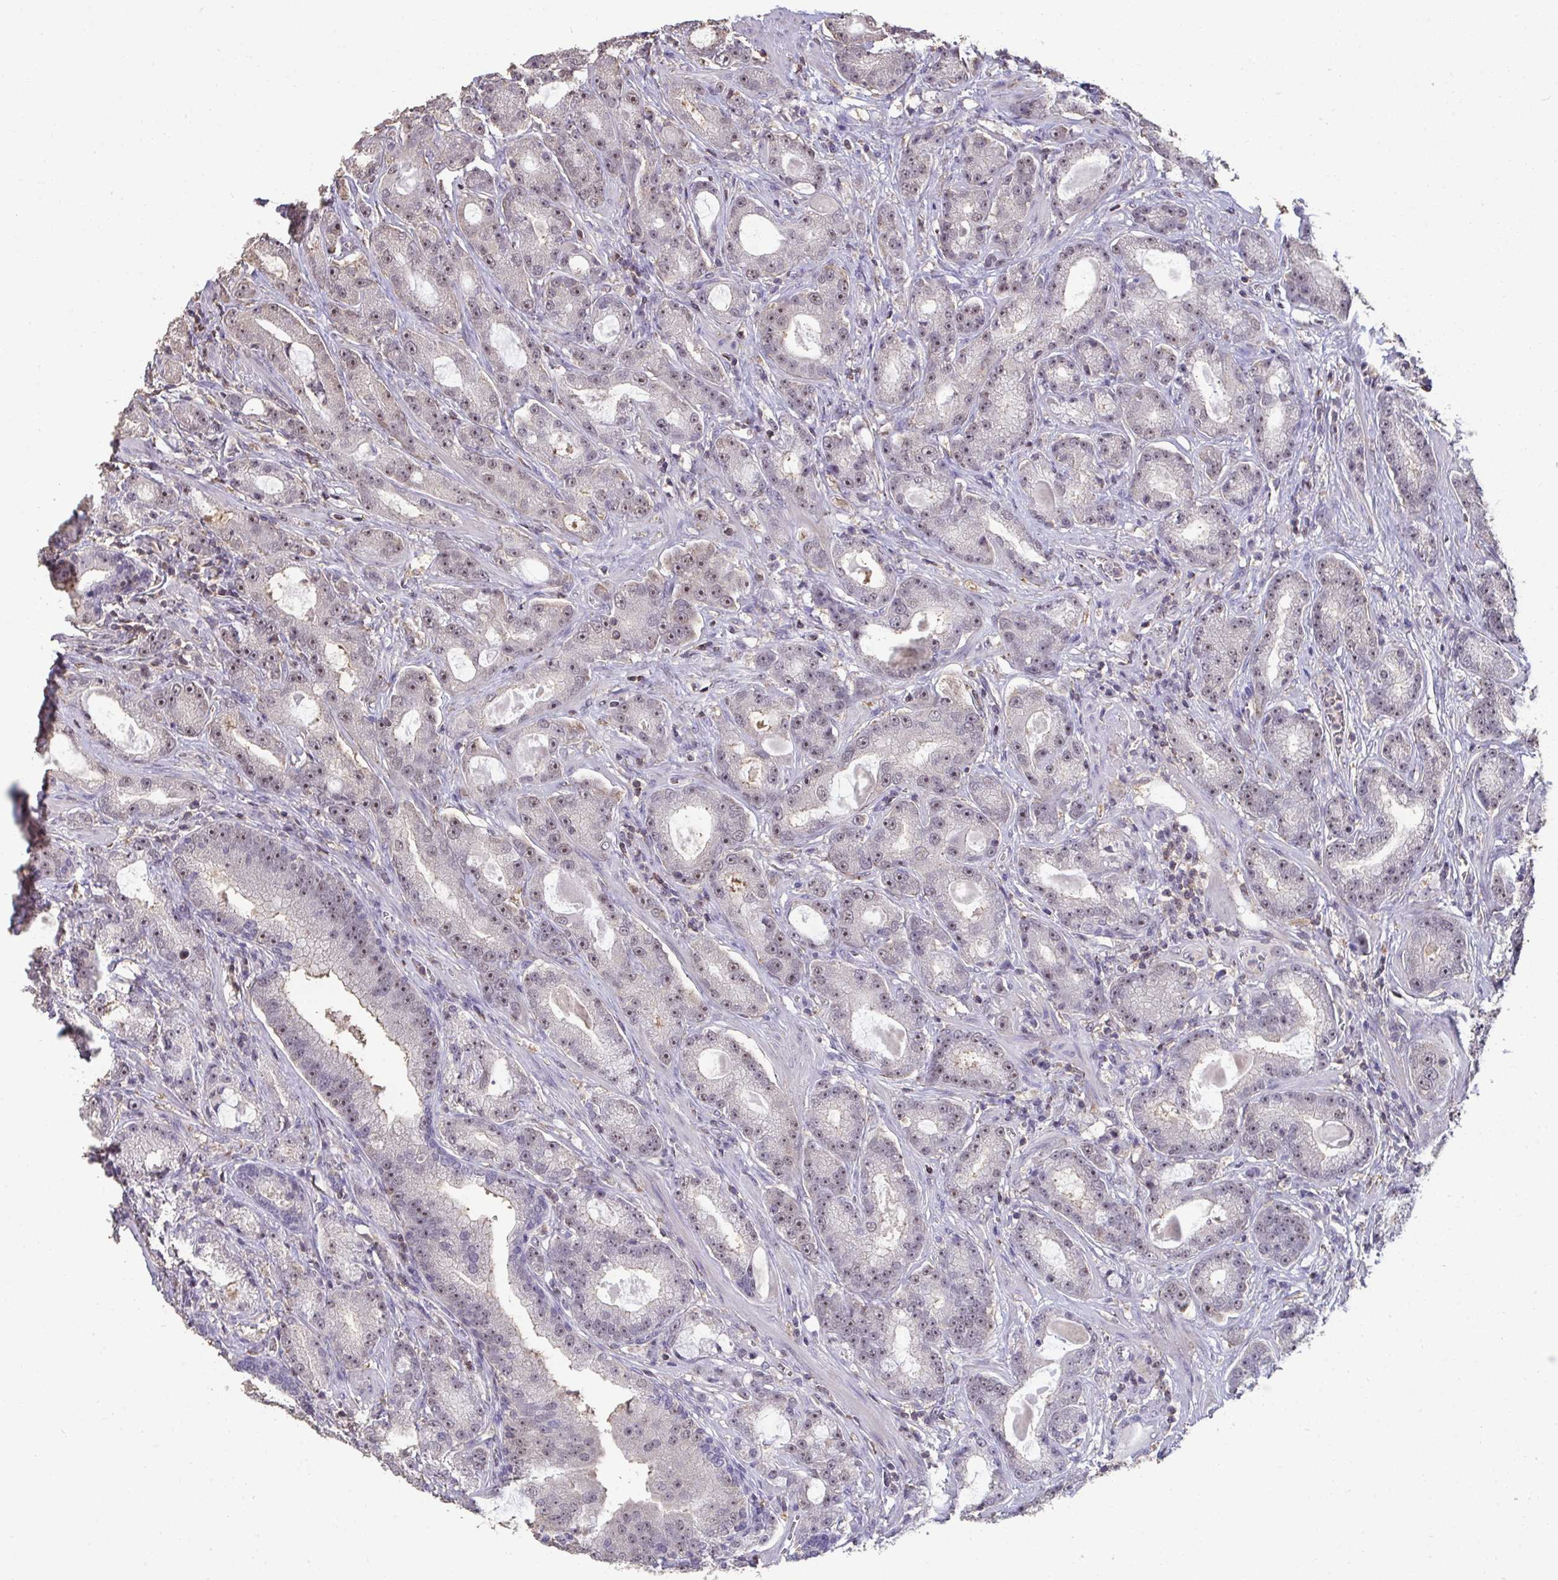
{"staining": {"intensity": "weak", "quantity": ">75%", "location": "nuclear"}, "tissue": "prostate cancer", "cell_type": "Tumor cells", "image_type": "cancer", "snomed": [{"axis": "morphology", "description": "Adenocarcinoma, High grade"}, {"axis": "topography", "description": "Prostate"}], "caption": "A brown stain highlights weak nuclear positivity of a protein in prostate cancer (high-grade adenocarcinoma) tumor cells.", "gene": "SENP3", "patient": {"sex": "male", "age": 65}}